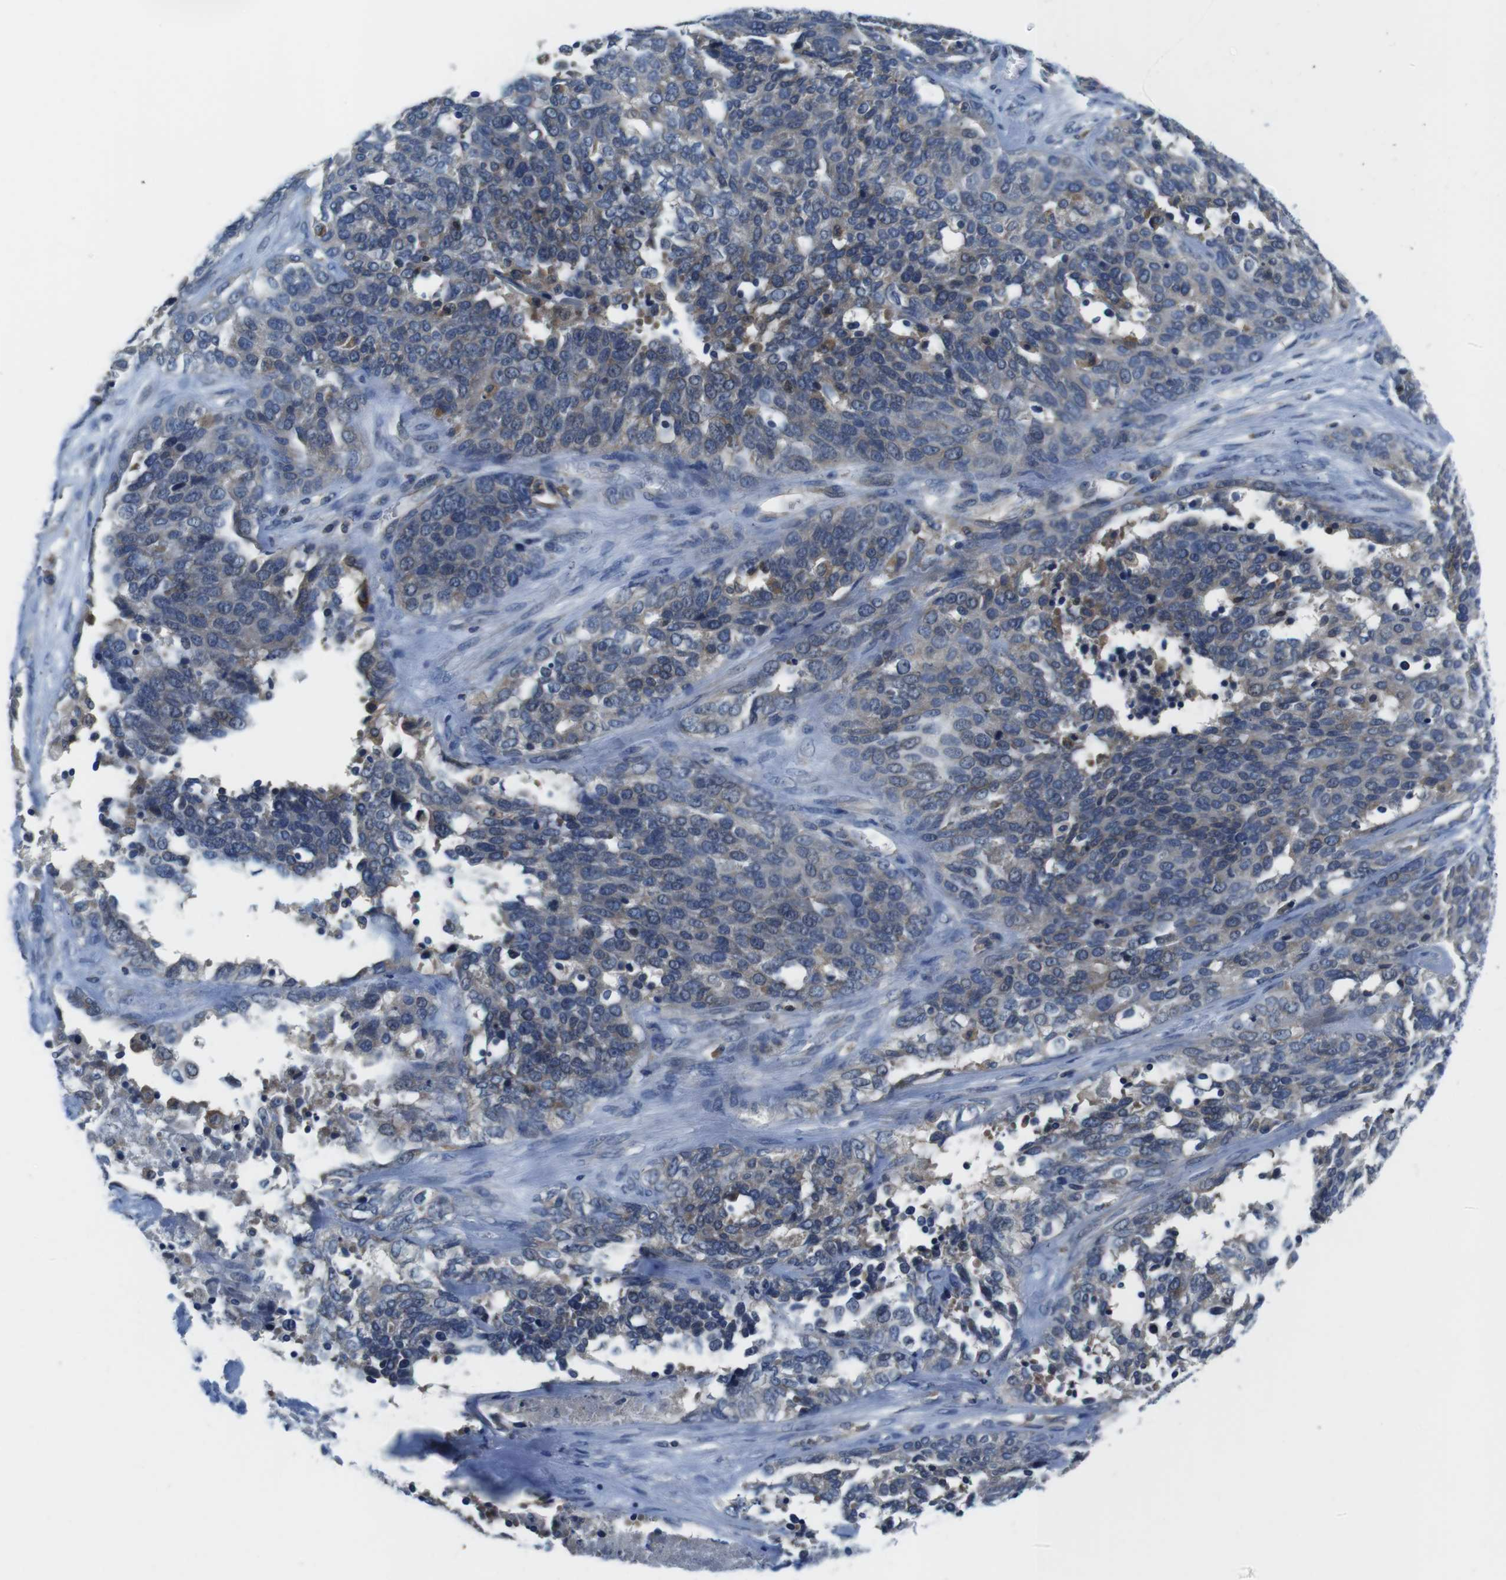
{"staining": {"intensity": "weak", "quantity": "25%-75%", "location": "cytoplasmic/membranous"}, "tissue": "ovarian cancer", "cell_type": "Tumor cells", "image_type": "cancer", "snomed": [{"axis": "morphology", "description": "Cystadenocarcinoma, serous, NOS"}, {"axis": "topography", "description": "Ovary"}], "caption": "The image demonstrates a brown stain indicating the presence of a protein in the cytoplasmic/membranous of tumor cells in ovarian serous cystadenocarcinoma.", "gene": "PIK3CD", "patient": {"sex": "female", "age": 44}}